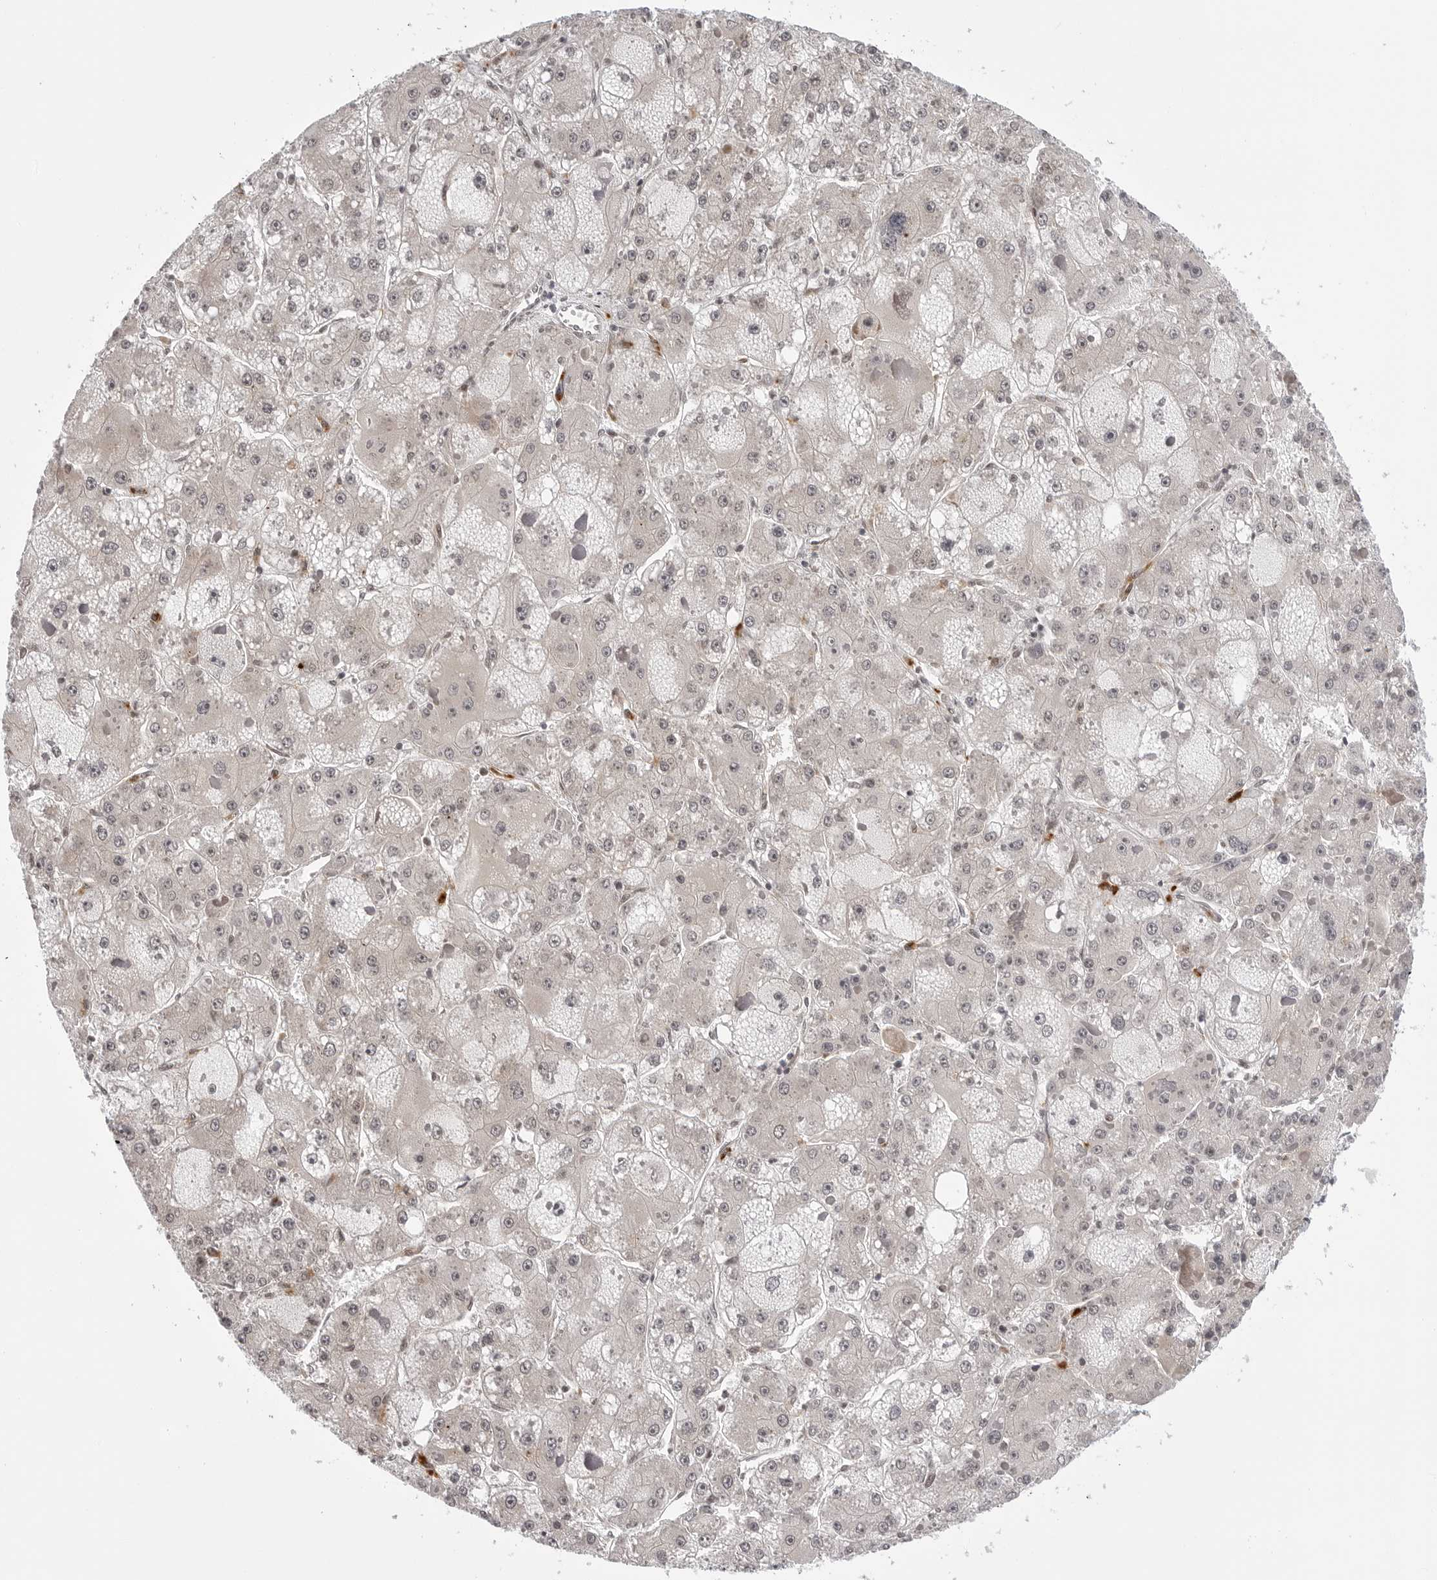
{"staining": {"intensity": "weak", "quantity": "<25%", "location": "nuclear"}, "tissue": "liver cancer", "cell_type": "Tumor cells", "image_type": "cancer", "snomed": [{"axis": "morphology", "description": "Carcinoma, Hepatocellular, NOS"}, {"axis": "topography", "description": "Liver"}], "caption": "There is no significant staining in tumor cells of liver cancer (hepatocellular carcinoma).", "gene": "PHF3", "patient": {"sex": "female", "age": 73}}